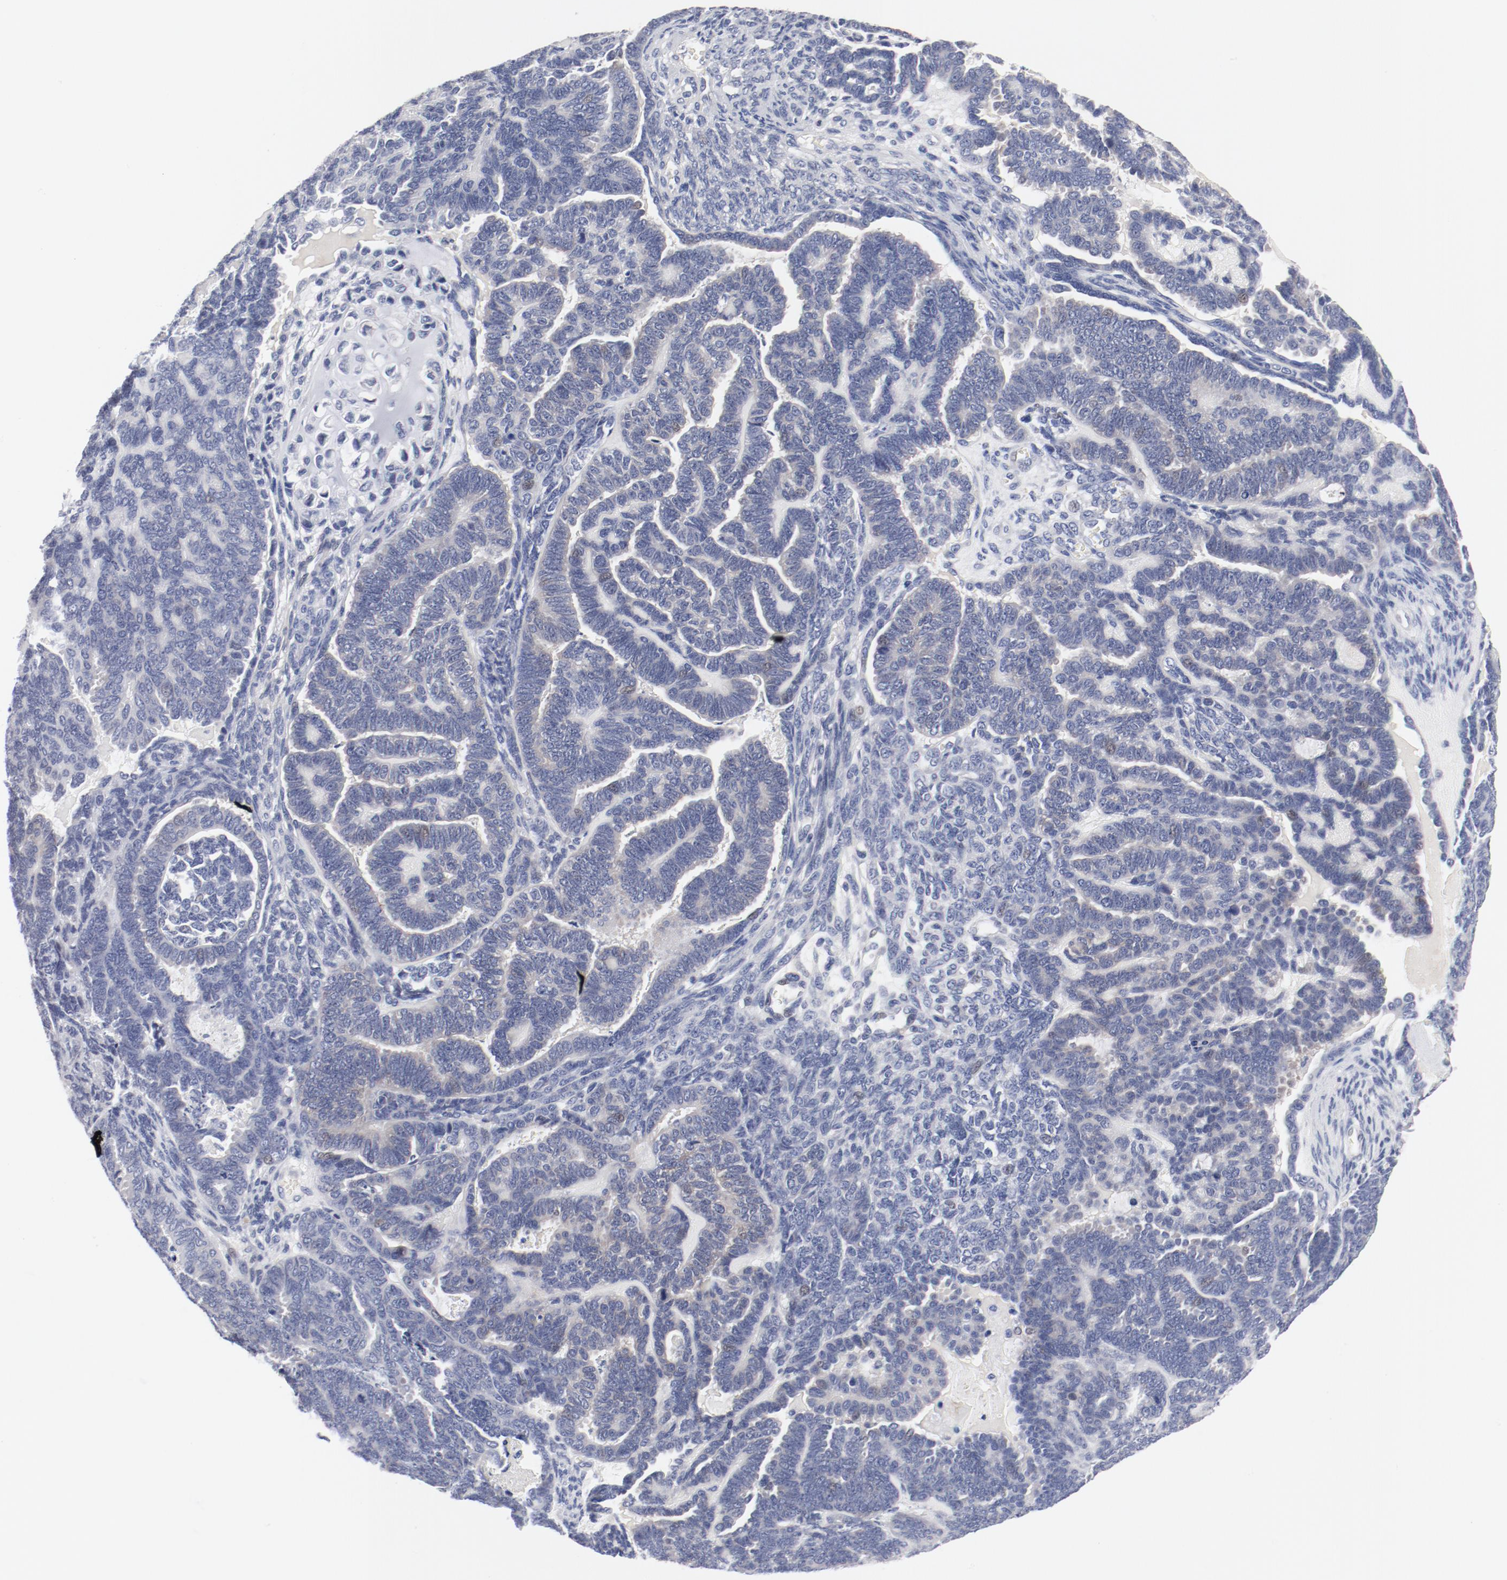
{"staining": {"intensity": "negative", "quantity": "none", "location": "none"}, "tissue": "endometrial cancer", "cell_type": "Tumor cells", "image_type": "cancer", "snomed": [{"axis": "morphology", "description": "Neoplasm, malignant, NOS"}, {"axis": "topography", "description": "Endometrium"}], "caption": "Immunohistochemical staining of malignant neoplasm (endometrial) displays no significant positivity in tumor cells.", "gene": "KCNK13", "patient": {"sex": "female", "age": 74}}